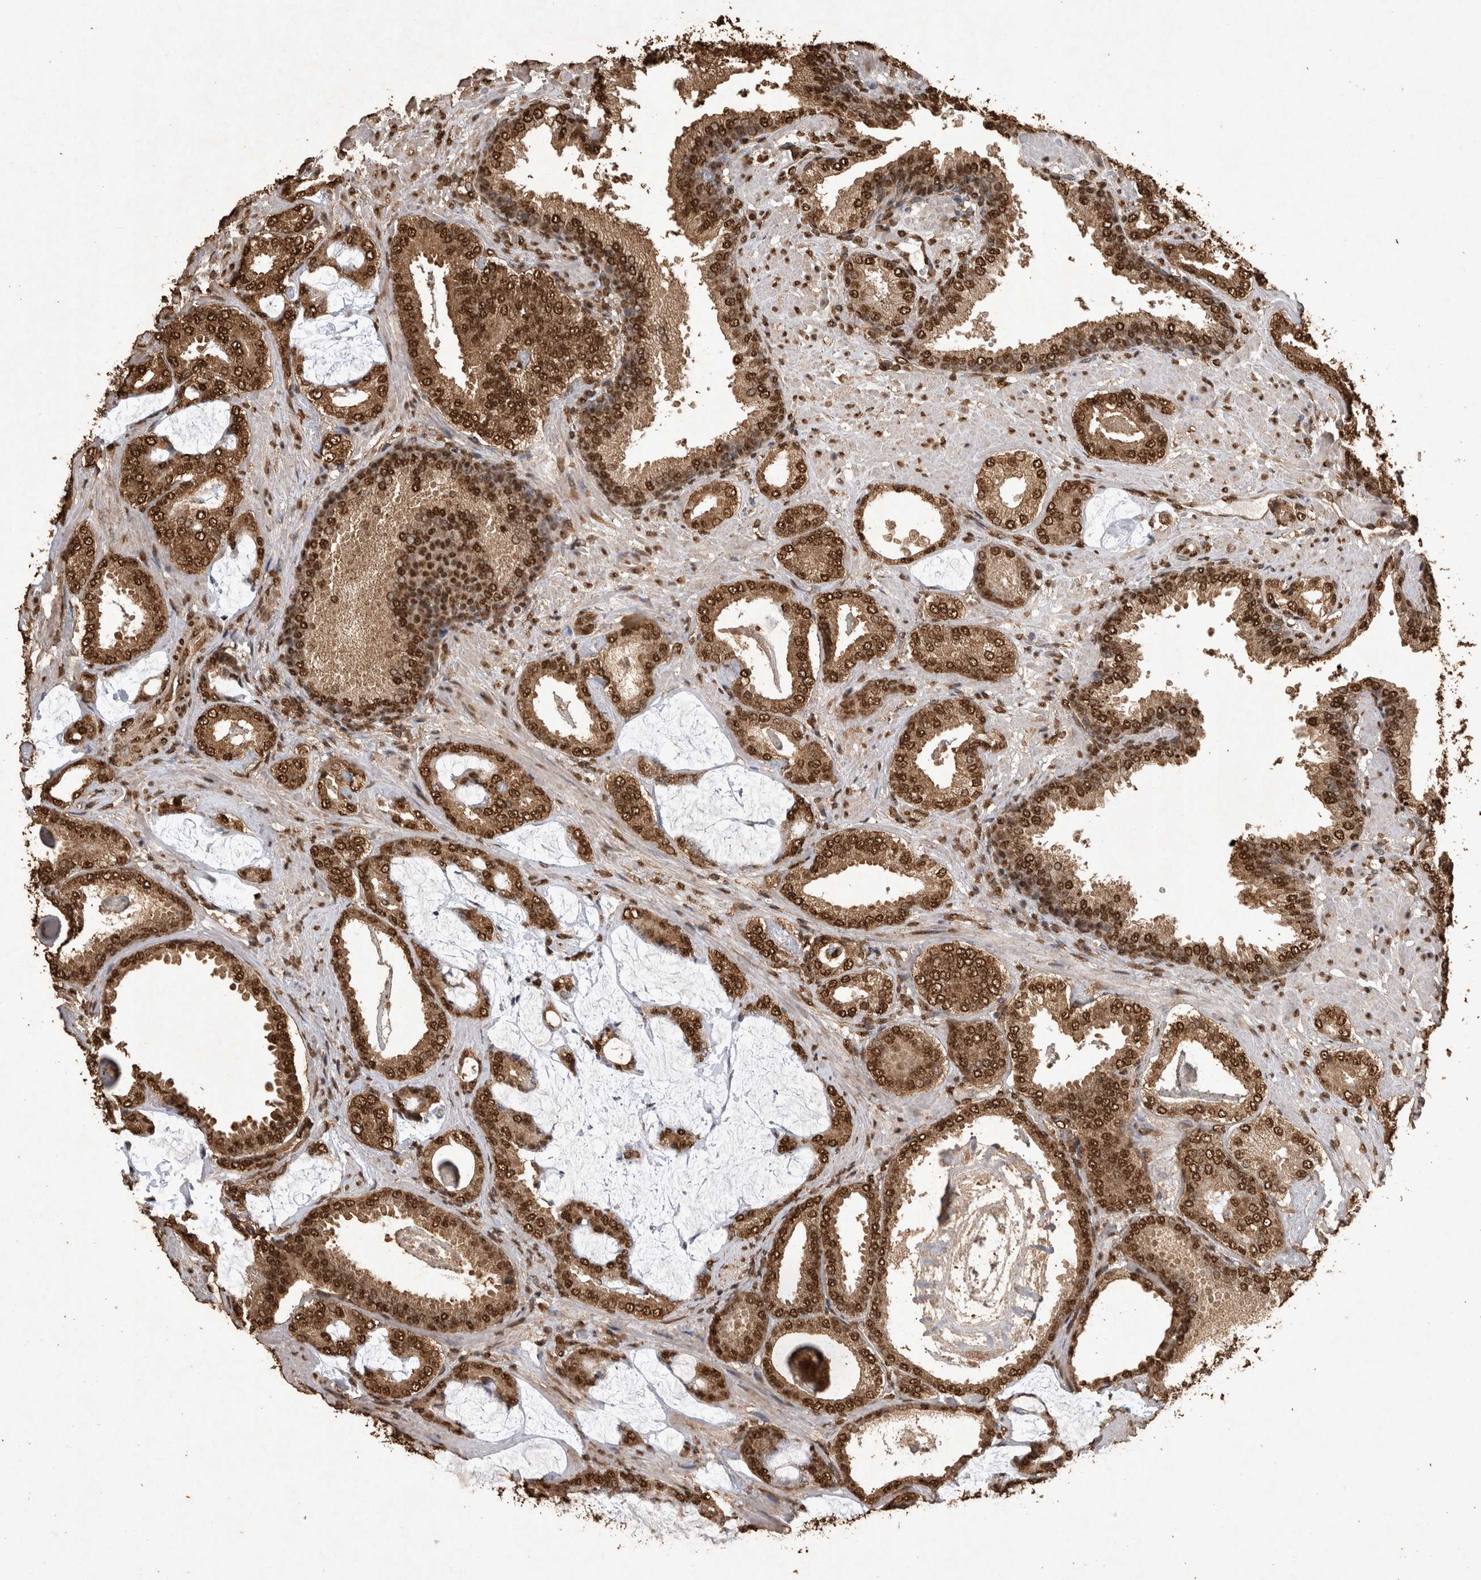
{"staining": {"intensity": "strong", "quantity": ">75%", "location": "cytoplasmic/membranous,nuclear"}, "tissue": "prostate cancer", "cell_type": "Tumor cells", "image_type": "cancer", "snomed": [{"axis": "morphology", "description": "Adenocarcinoma, Low grade"}, {"axis": "topography", "description": "Prostate"}], "caption": "The image shows immunohistochemical staining of prostate cancer (low-grade adenocarcinoma). There is strong cytoplasmic/membranous and nuclear expression is seen in approximately >75% of tumor cells. (DAB = brown stain, brightfield microscopy at high magnification).", "gene": "OAS2", "patient": {"sex": "male", "age": 71}}